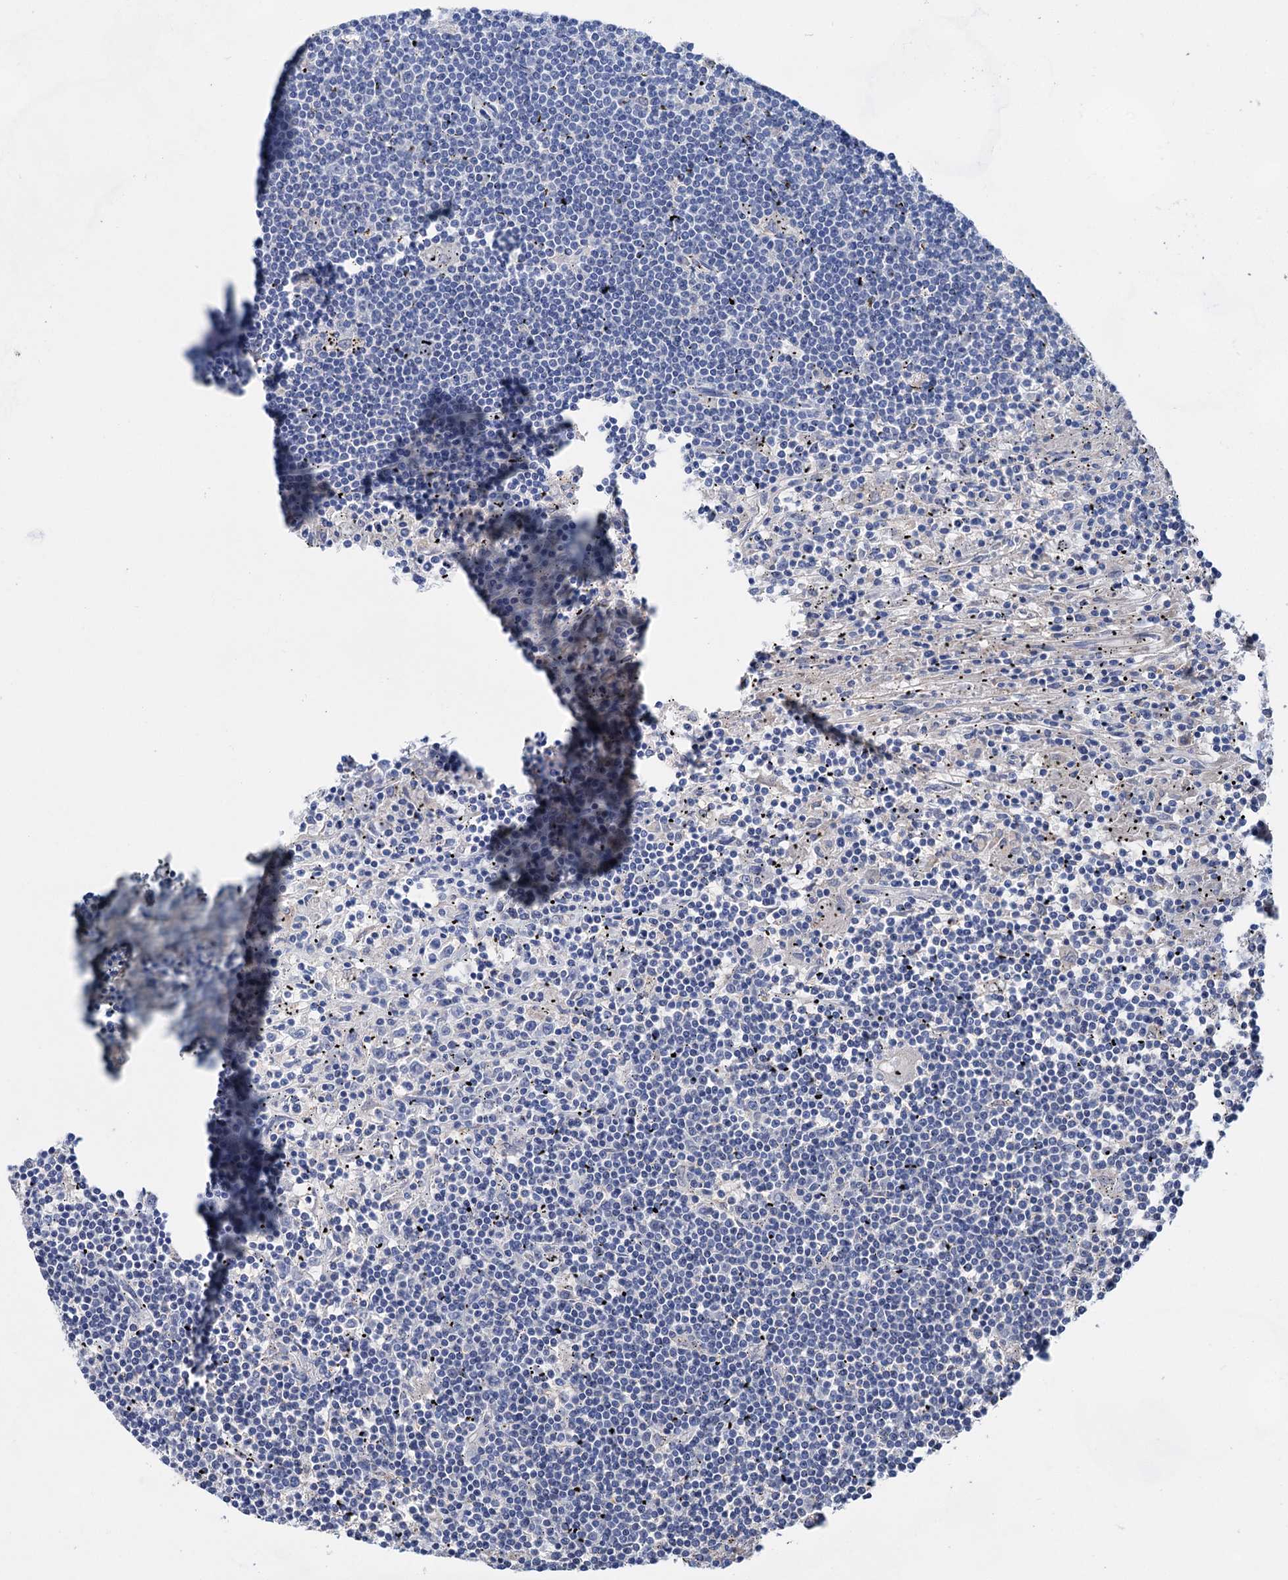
{"staining": {"intensity": "negative", "quantity": "none", "location": "none"}, "tissue": "lymphoma", "cell_type": "Tumor cells", "image_type": "cancer", "snomed": [{"axis": "morphology", "description": "Malignant lymphoma, non-Hodgkin's type, Low grade"}, {"axis": "topography", "description": "Spleen"}], "caption": "DAB (3,3'-diaminobenzidine) immunohistochemical staining of human lymphoma exhibits no significant expression in tumor cells.", "gene": "GPR155", "patient": {"sex": "male", "age": 76}}